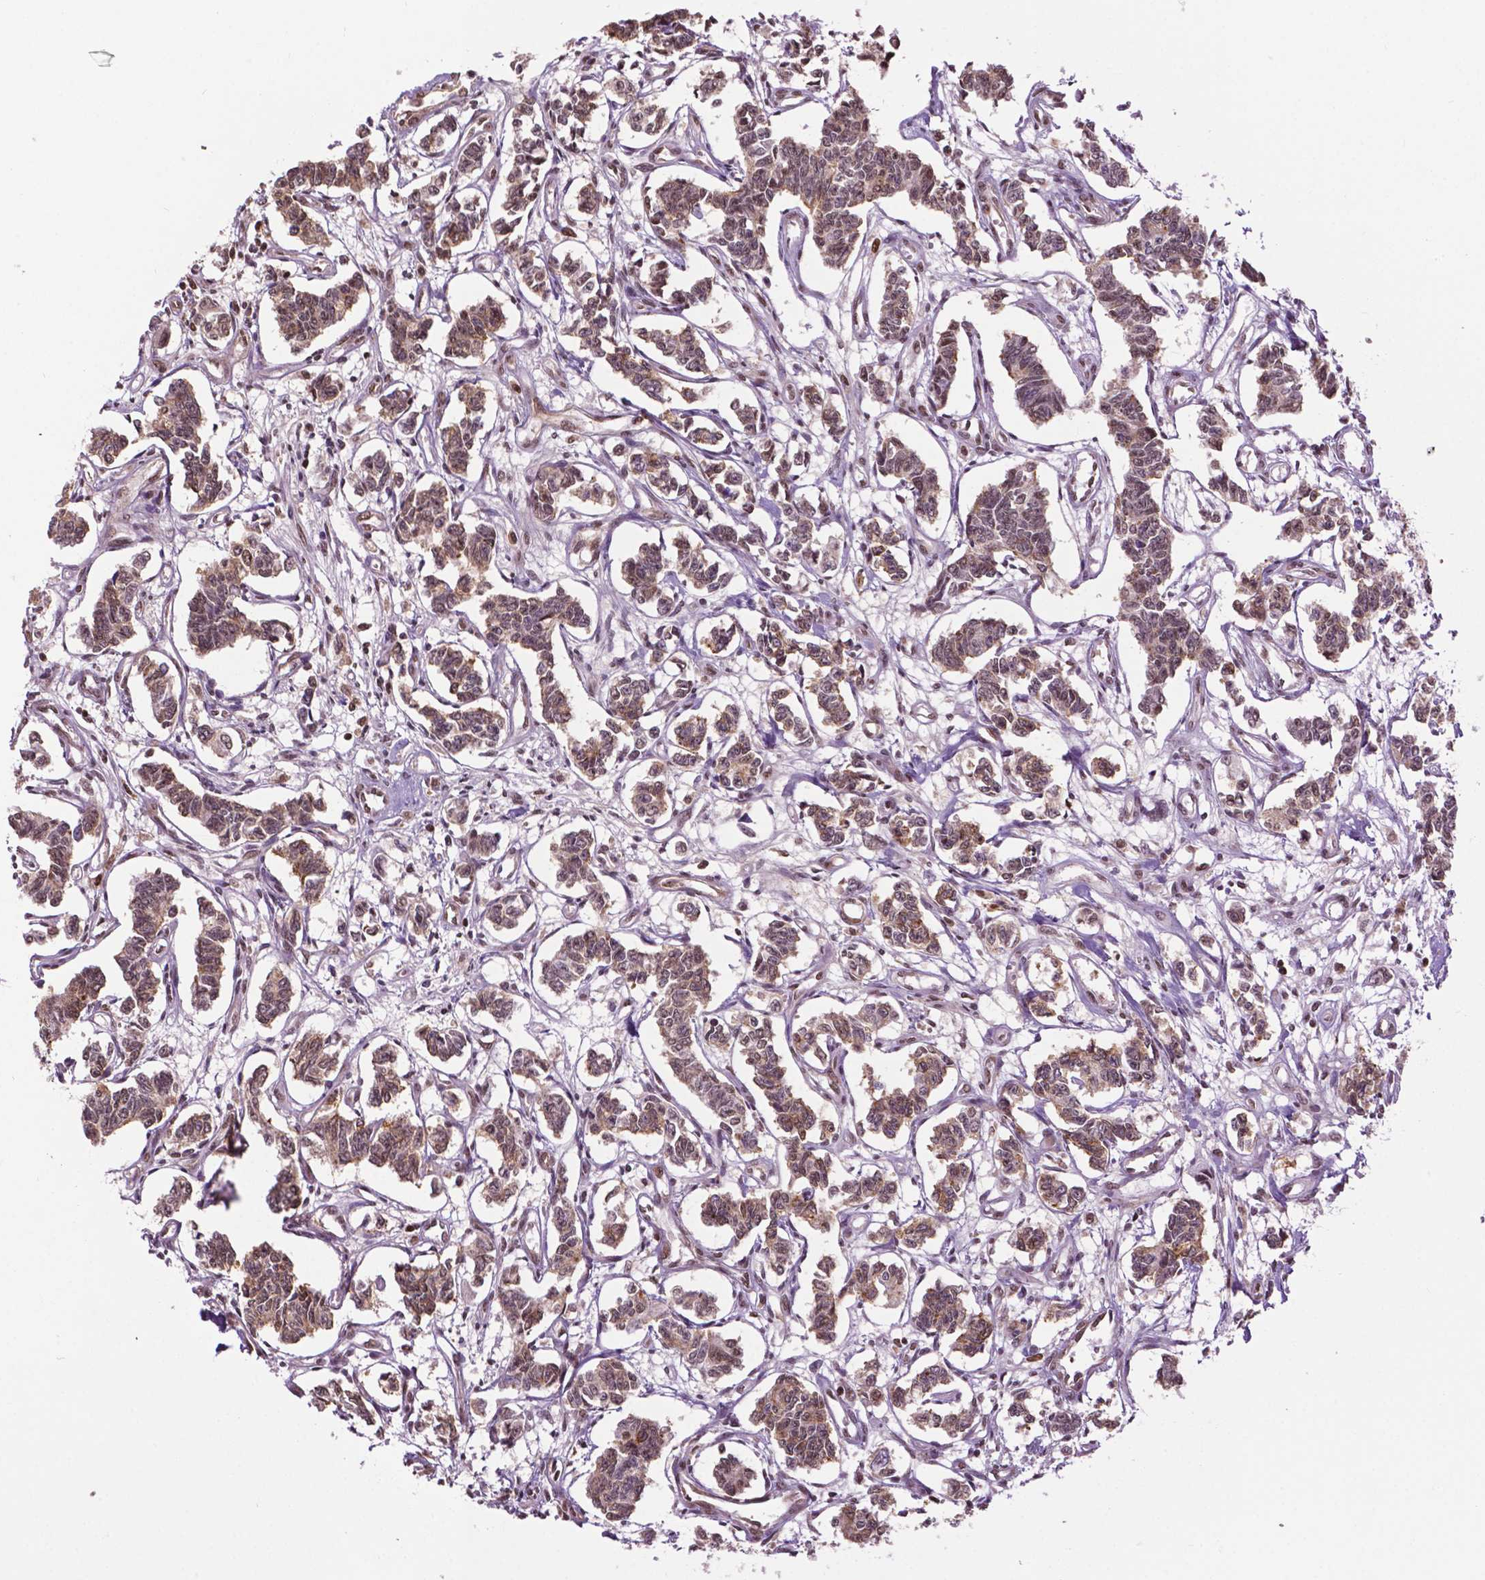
{"staining": {"intensity": "moderate", "quantity": ">75%", "location": "cytoplasmic/membranous,nuclear"}, "tissue": "carcinoid", "cell_type": "Tumor cells", "image_type": "cancer", "snomed": [{"axis": "morphology", "description": "Carcinoid, malignant, NOS"}, {"axis": "topography", "description": "Kidney"}], "caption": "DAB (3,3'-diaminobenzidine) immunohistochemical staining of human malignant carcinoid reveals moderate cytoplasmic/membranous and nuclear protein expression in about >75% of tumor cells.", "gene": "COL23A1", "patient": {"sex": "female", "age": 41}}